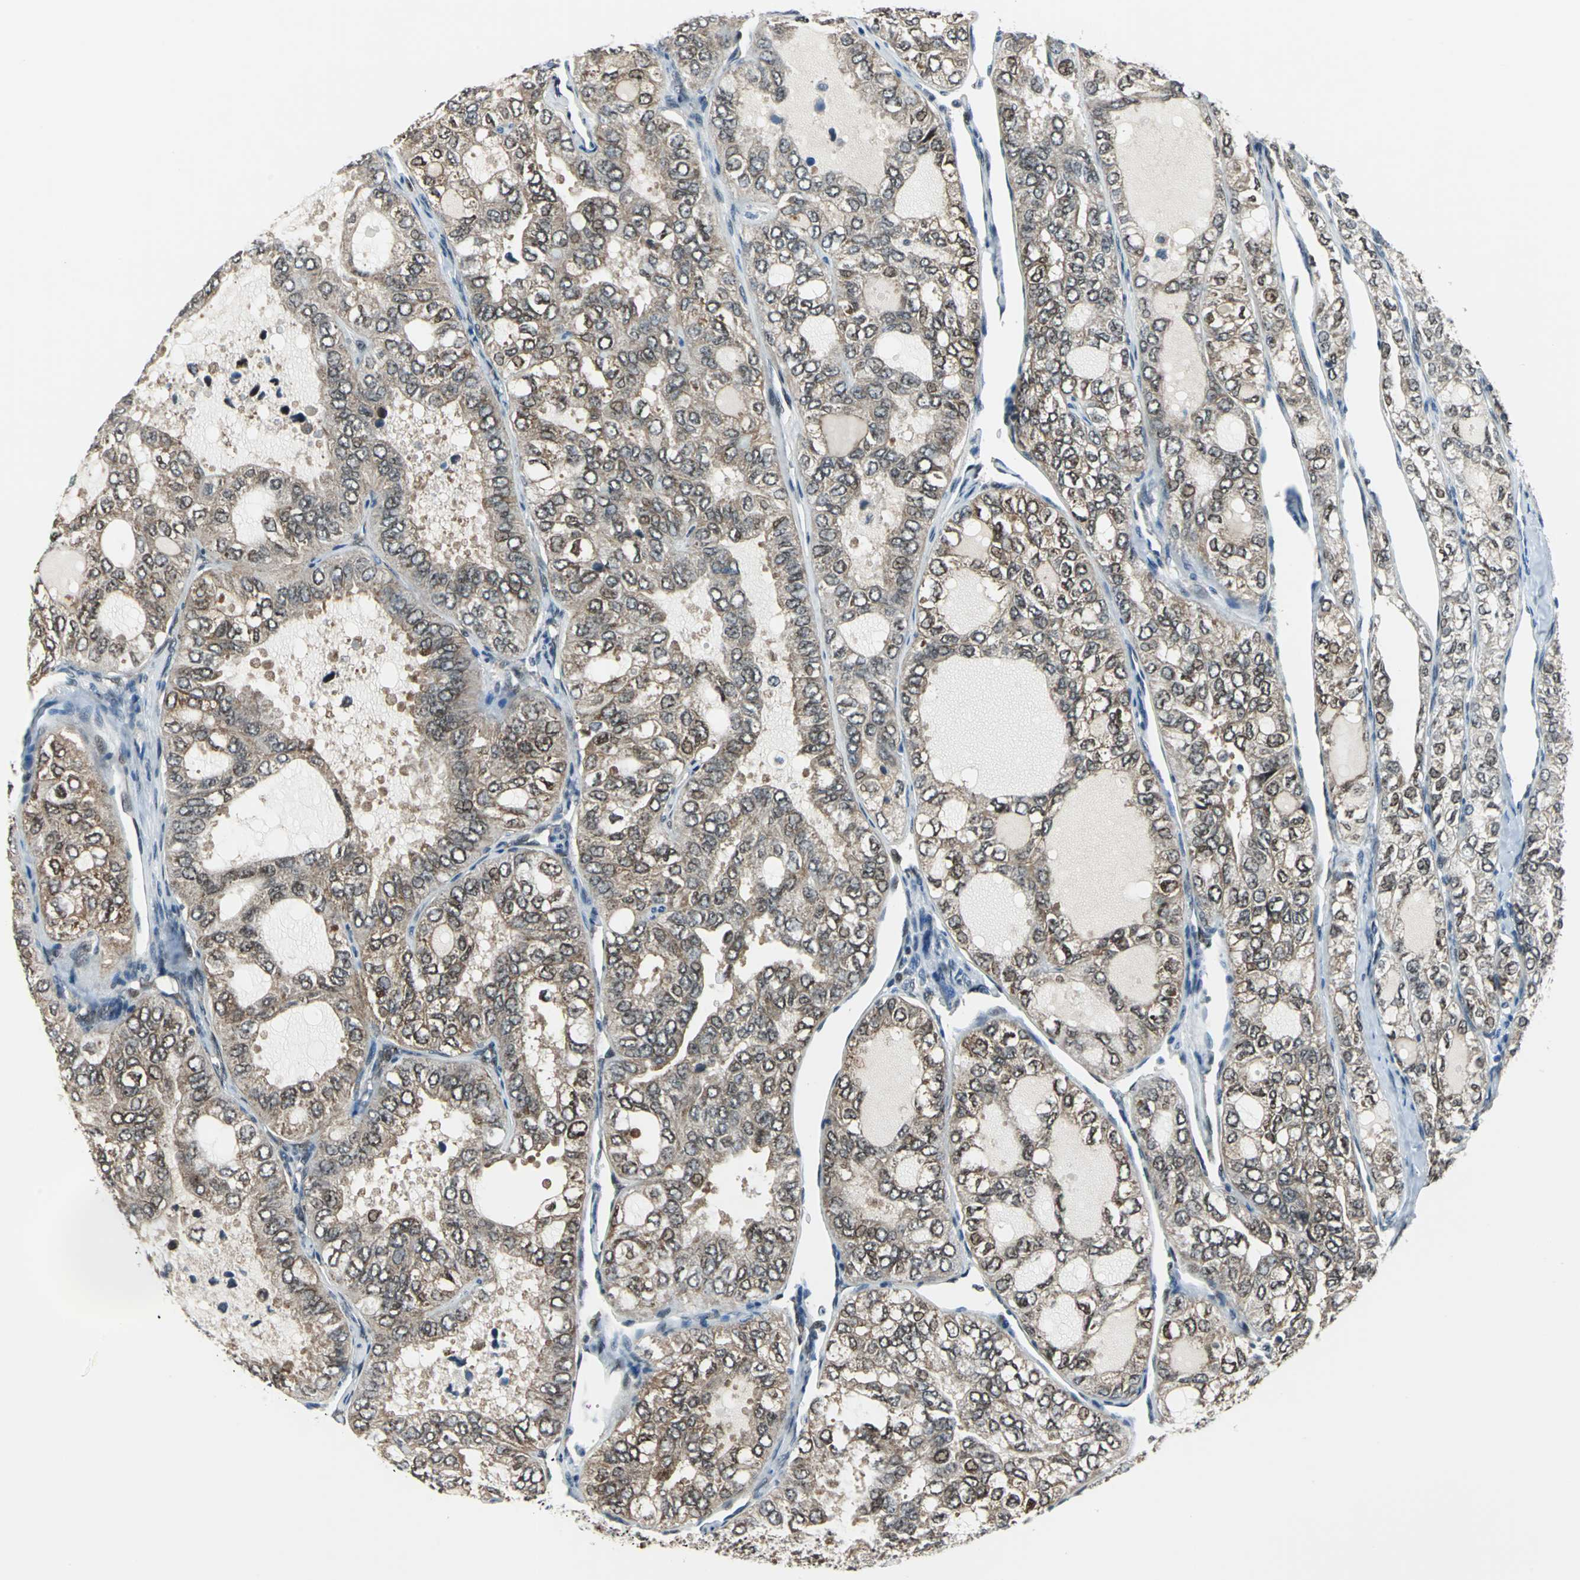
{"staining": {"intensity": "moderate", "quantity": ">75%", "location": "cytoplasmic/membranous,nuclear"}, "tissue": "thyroid cancer", "cell_type": "Tumor cells", "image_type": "cancer", "snomed": [{"axis": "morphology", "description": "Follicular adenoma carcinoma, NOS"}, {"axis": "topography", "description": "Thyroid gland"}], "caption": "Protein expression analysis of human thyroid follicular adenoma carcinoma reveals moderate cytoplasmic/membranous and nuclear expression in approximately >75% of tumor cells.", "gene": "POLR3K", "patient": {"sex": "male", "age": 75}}